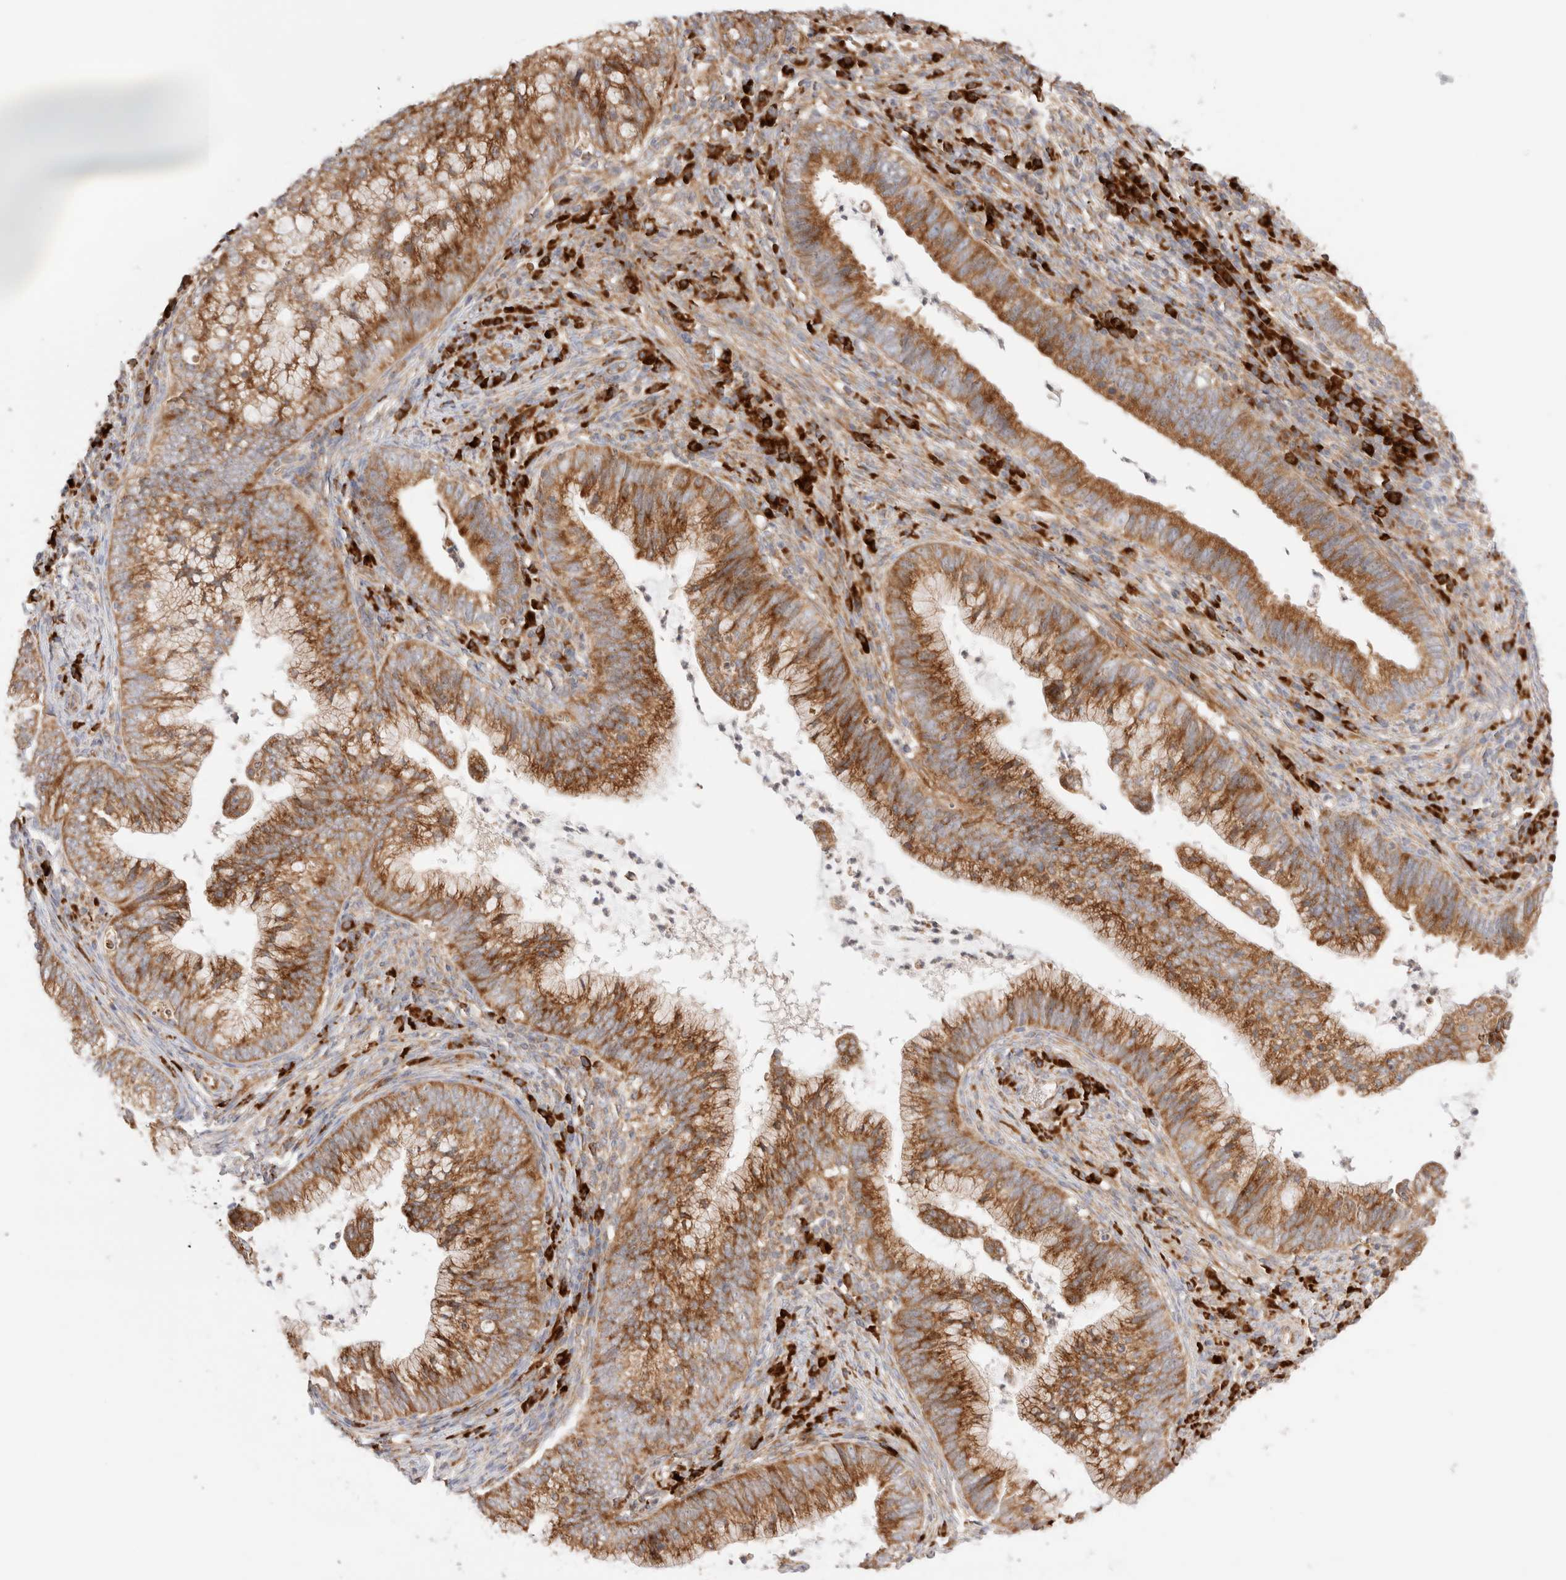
{"staining": {"intensity": "moderate", "quantity": ">75%", "location": "cytoplasmic/membranous"}, "tissue": "cervical cancer", "cell_type": "Tumor cells", "image_type": "cancer", "snomed": [{"axis": "morphology", "description": "Adenocarcinoma, NOS"}, {"axis": "topography", "description": "Cervix"}], "caption": "Cervical adenocarcinoma tissue demonstrates moderate cytoplasmic/membranous staining in about >75% of tumor cells, visualized by immunohistochemistry.", "gene": "UTS2B", "patient": {"sex": "female", "age": 36}}